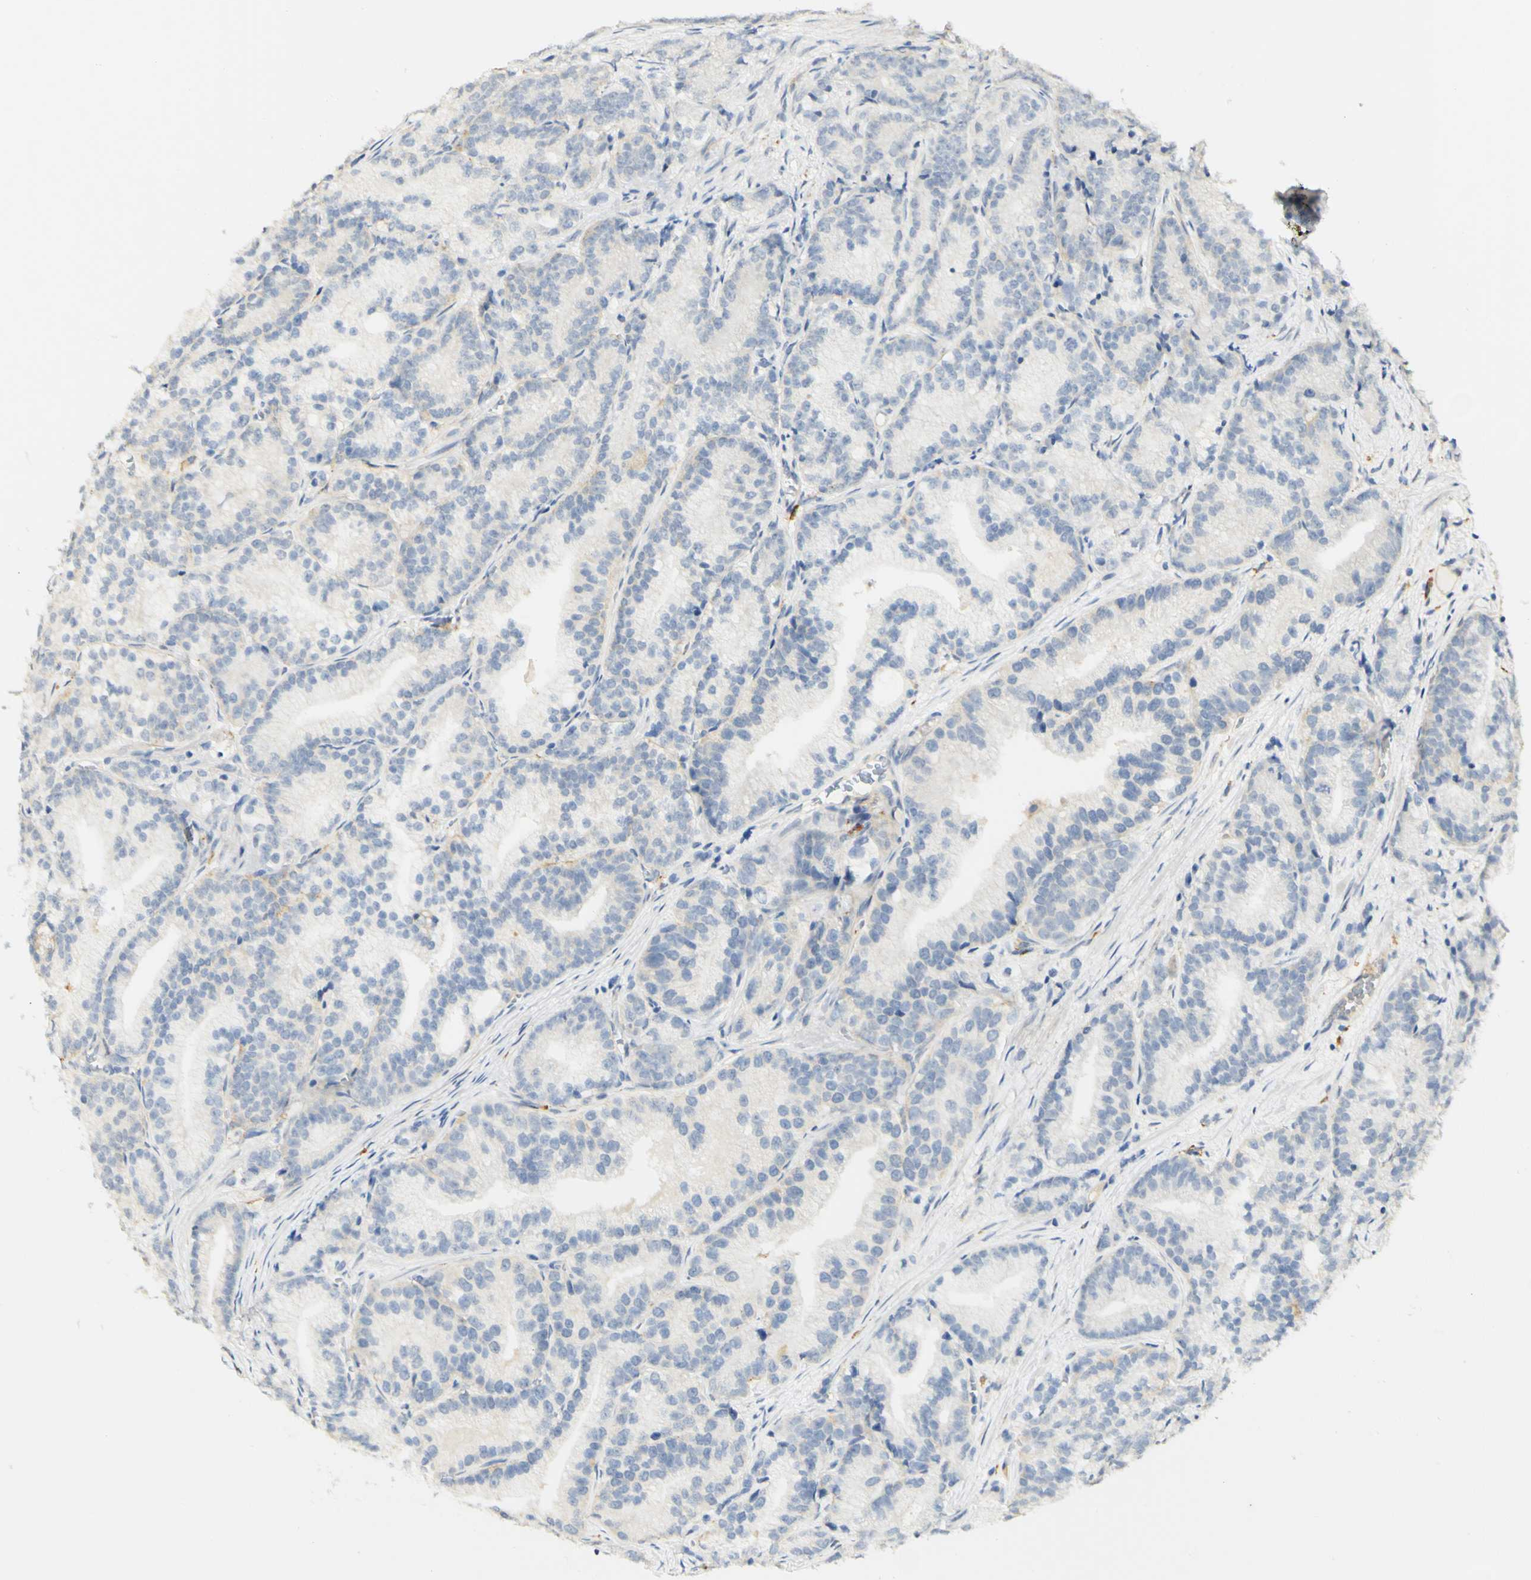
{"staining": {"intensity": "negative", "quantity": "none", "location": "none"}, "tissue": "prostate cancer", "cell_type": "Tumor cells", "image_type": "cancer", "snomed": [{"axis": "morphology", "description": "Adenocarcinoma, Low grade"}, {"axis": "topography", "description": "Prostate"}], "caption": "Tumor cells are negative for protein expression in human prostate cancer (low-grade adenocarcinoma).", "gene": "FCGRT", "patient": {"sex": "male", "age": 89}}